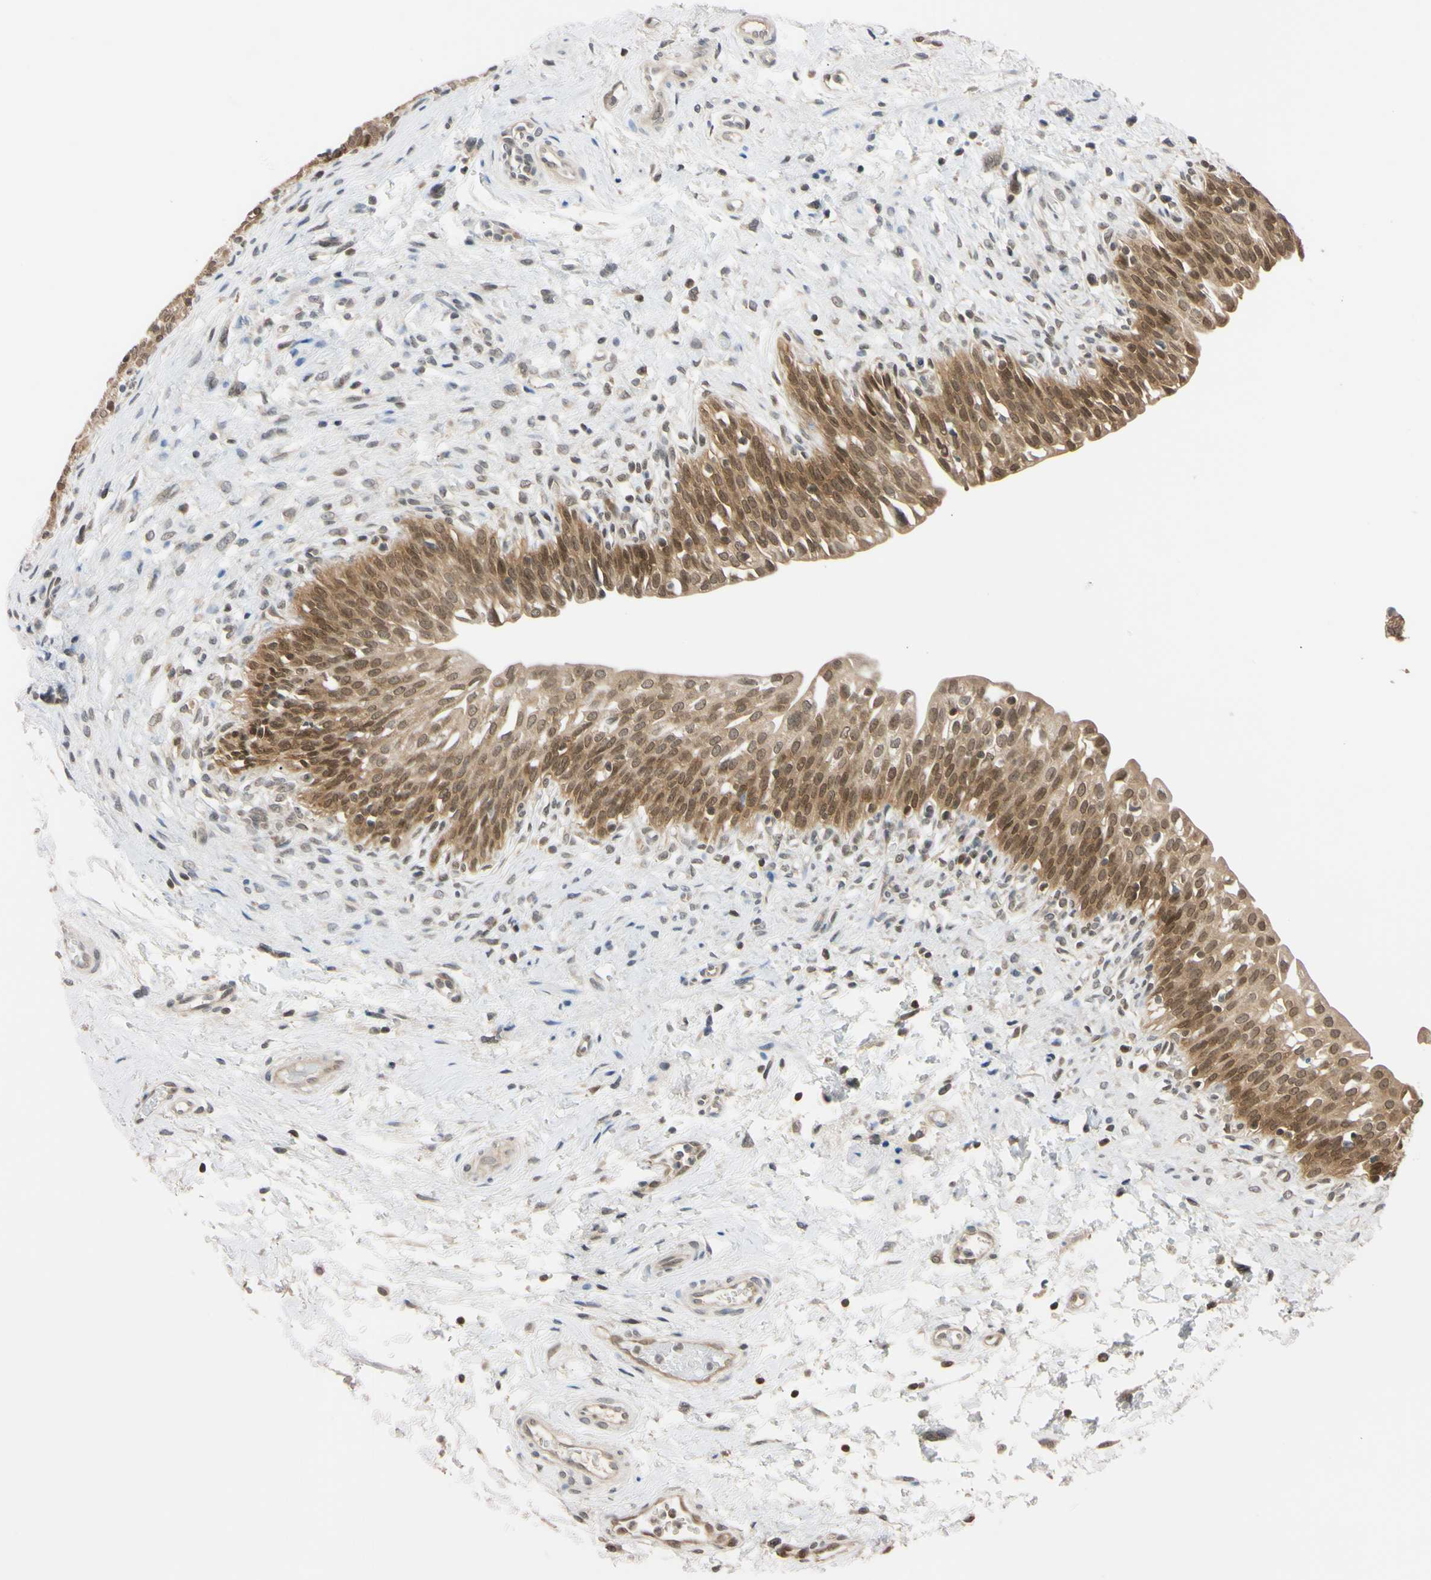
{"staining": {"intensity": "moderate", "quantity": ">75%", "location": "cytoplasmic/membranous,nuclear"}, "tissue": "urinary bladder", "cell_type": "Urothelial cells", "image_type": "normal", "snomed": [{"axis": "morphology", "description": "Normal tissue, NOS"}, {"axis": "topography", "description": "Urinary bladder"}], "caption": "Immunohistochemistry image of benign urinary bladder: urinary bladder stained using immunohistochemistry (IHC) reveals medium levels of moderate protein expression localized specifically in the cytoplasmic/membranous,nuclear of urothelial cells, appearing as a cytoplasmic/membranous,nuclear brown color.", "gene": "UBE2I", "patient": {"sex": "male", "age": 55}}